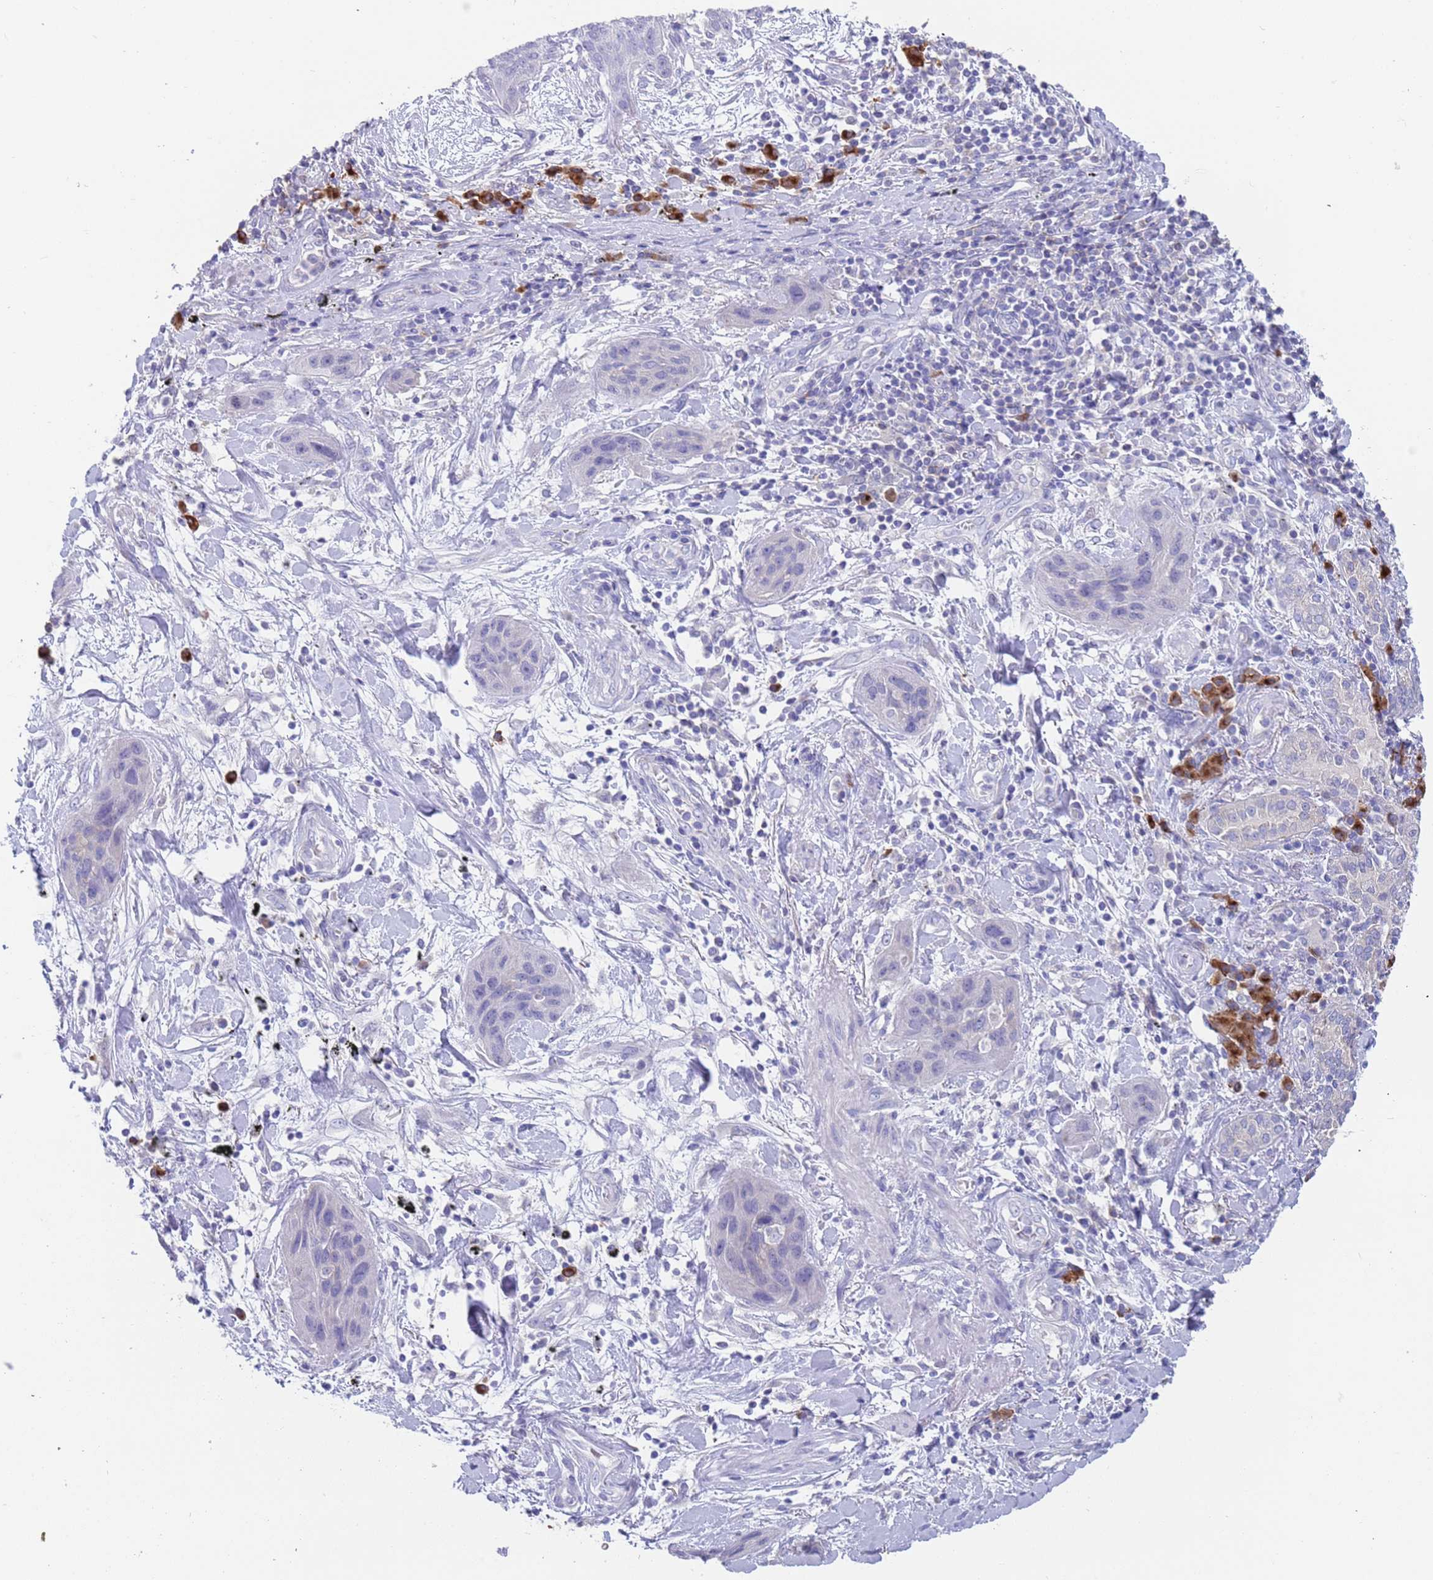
{"staining": {"intensity": "negative", "quantity": "none", "location": "none"}, "tissue": "lung cancer", "cell_type": "Tumor cells", "image_type": "cancer", "snomed": [{"axis": "morphology", "description": "Squamous cell carcinoma, NOS"}, {"axis": "topography", "description": "Lung"}], "caption": "A histopathology image of lung squamous cell carcinoma stained for a protein exhibits no brown staining in tumor cells.", "gene": "TYW1", "patient": {"sex": "female", "age": 70}}